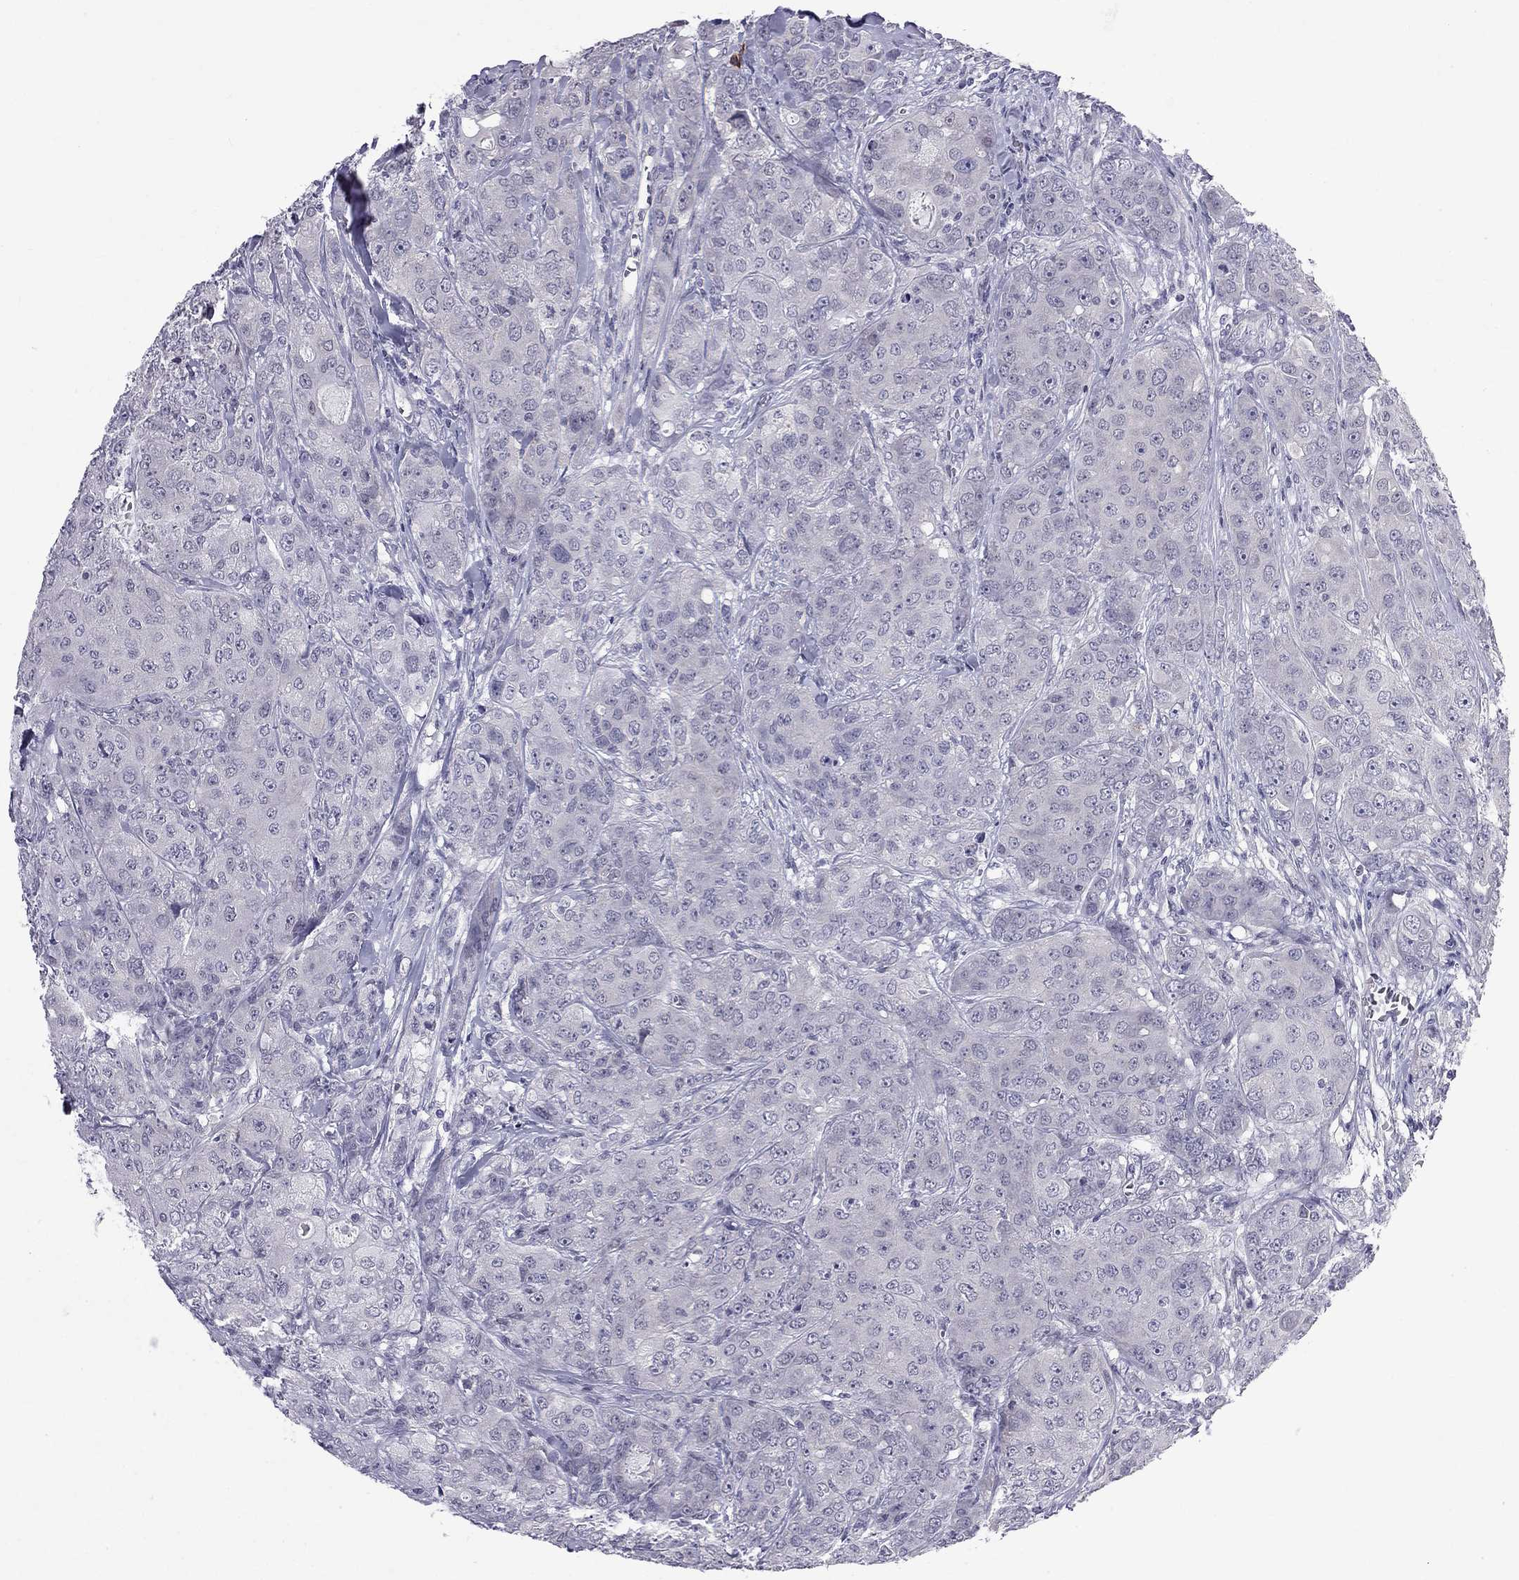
{"staining": {"intensity": "negative", "quantity": "none", "location": "none"}, "tissue": "breast cancer", "cell_type": "Tumor cells", "image_type": "cancer", "snomed": [{"axis": "morphology", "description": "Duct carcinoma"}, {"axis": "topography", "description": "Breast"}], "caption": "This is an immunohistochemistry (IHC) micrograph of human breast cancer (infiltrating ductal carcinoma). There is no staining in tumor cells.", "gene": "RTL9", "patient": {"sex": "female", "age": 43}}